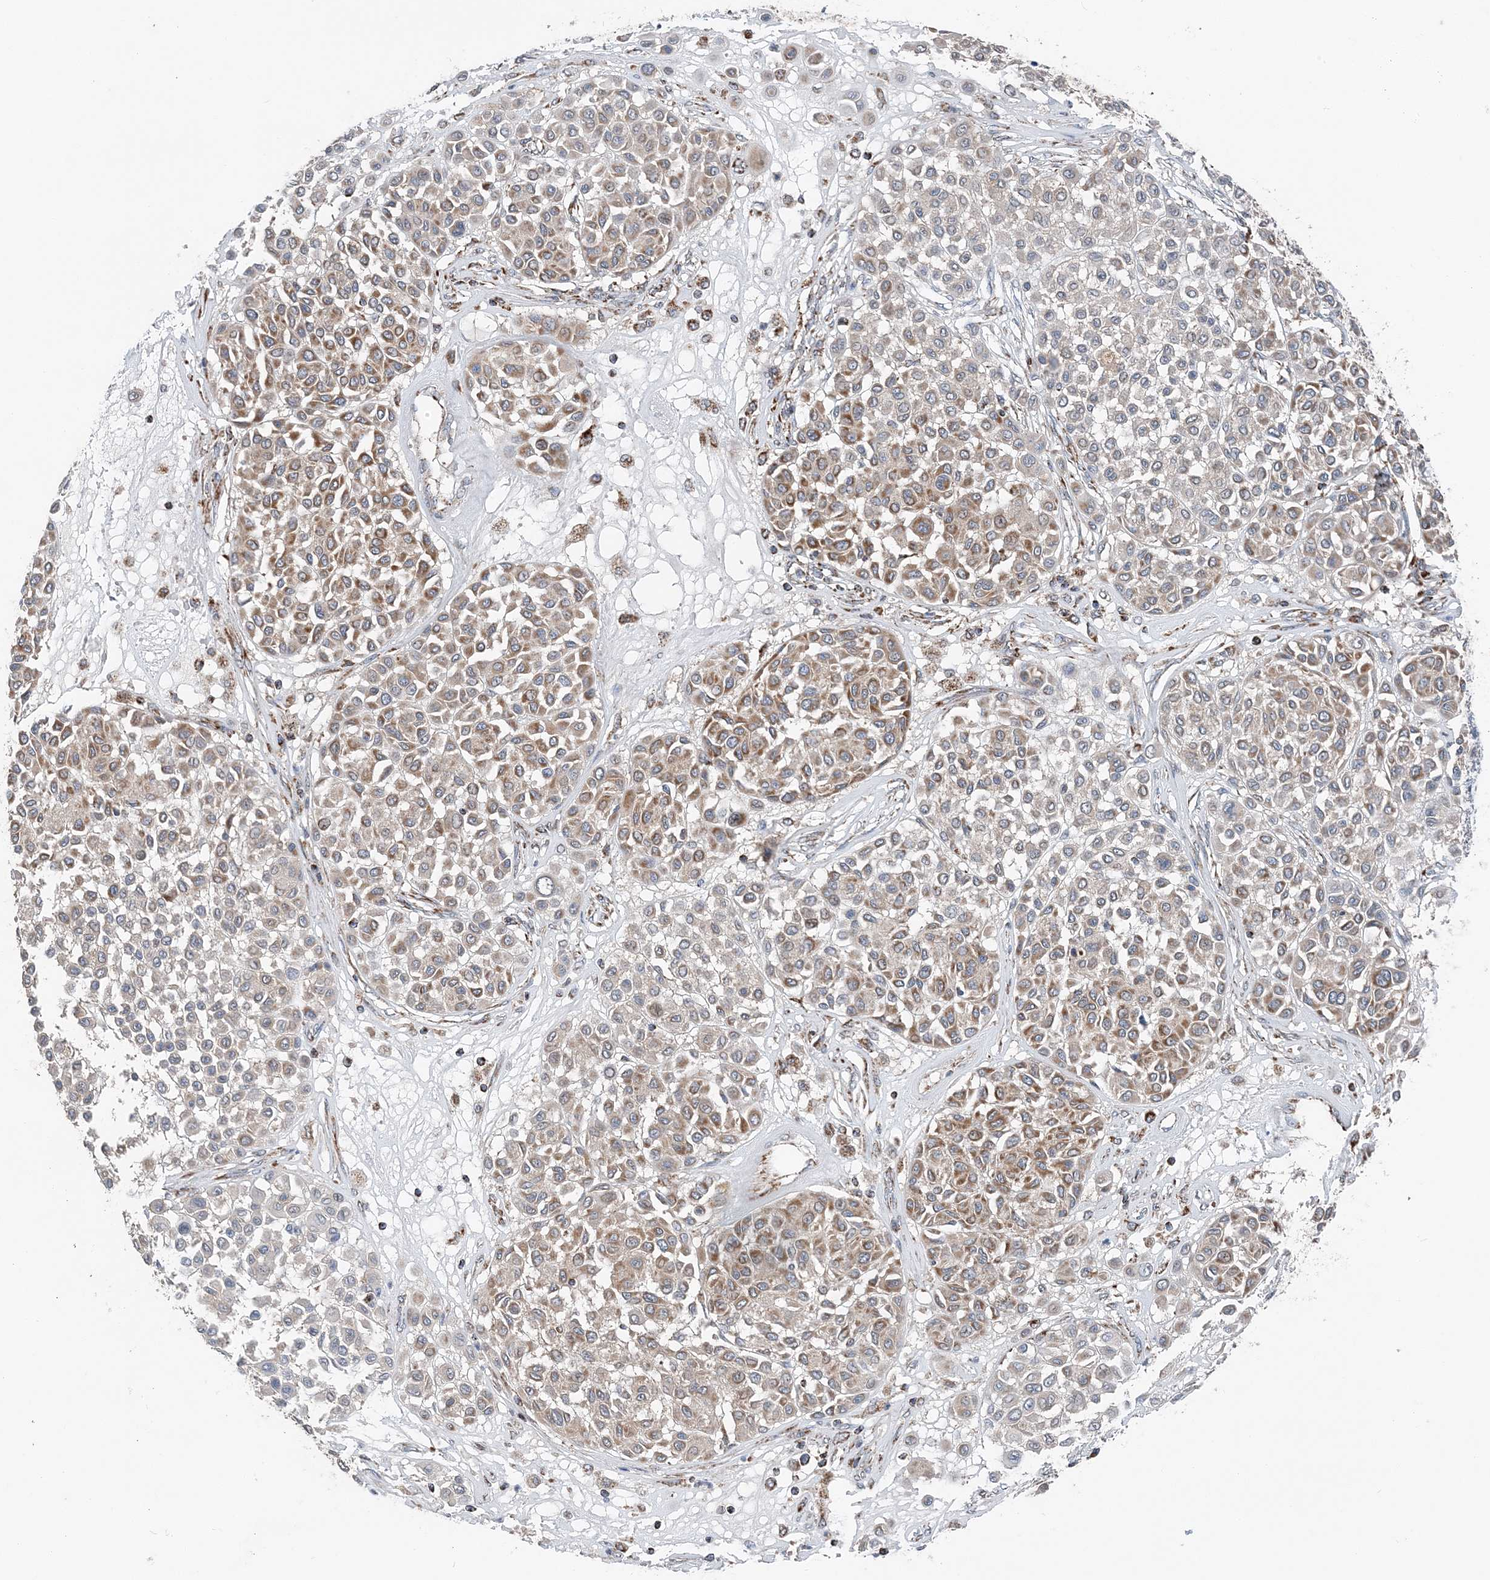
{"staining": {"intensity": "moderate", "quantity": ">75%", "location": "cytoplasmic/membranous"}, "tissue": "melanoma", "cell_type": "Tumor cells", "image_type": "cancer", "snomed": [{"axis": "morphology", "description": "Malignant melanoma, Metastatic site"}, {"axis": "topography", "description": "Soft tissue"}], "caption": "A medium amount of moderate cytoplasmic/membranous staining is identified in approximately >75% of tumor cells in malignant melanoma (metastatic site) tissue. (Stains: DAB in brown, nuclei in blue, Microscopy: brightfield microscopy at high magnification).", "gene": "SPRY2", "patient": {"sex": "male", "age": 41}}